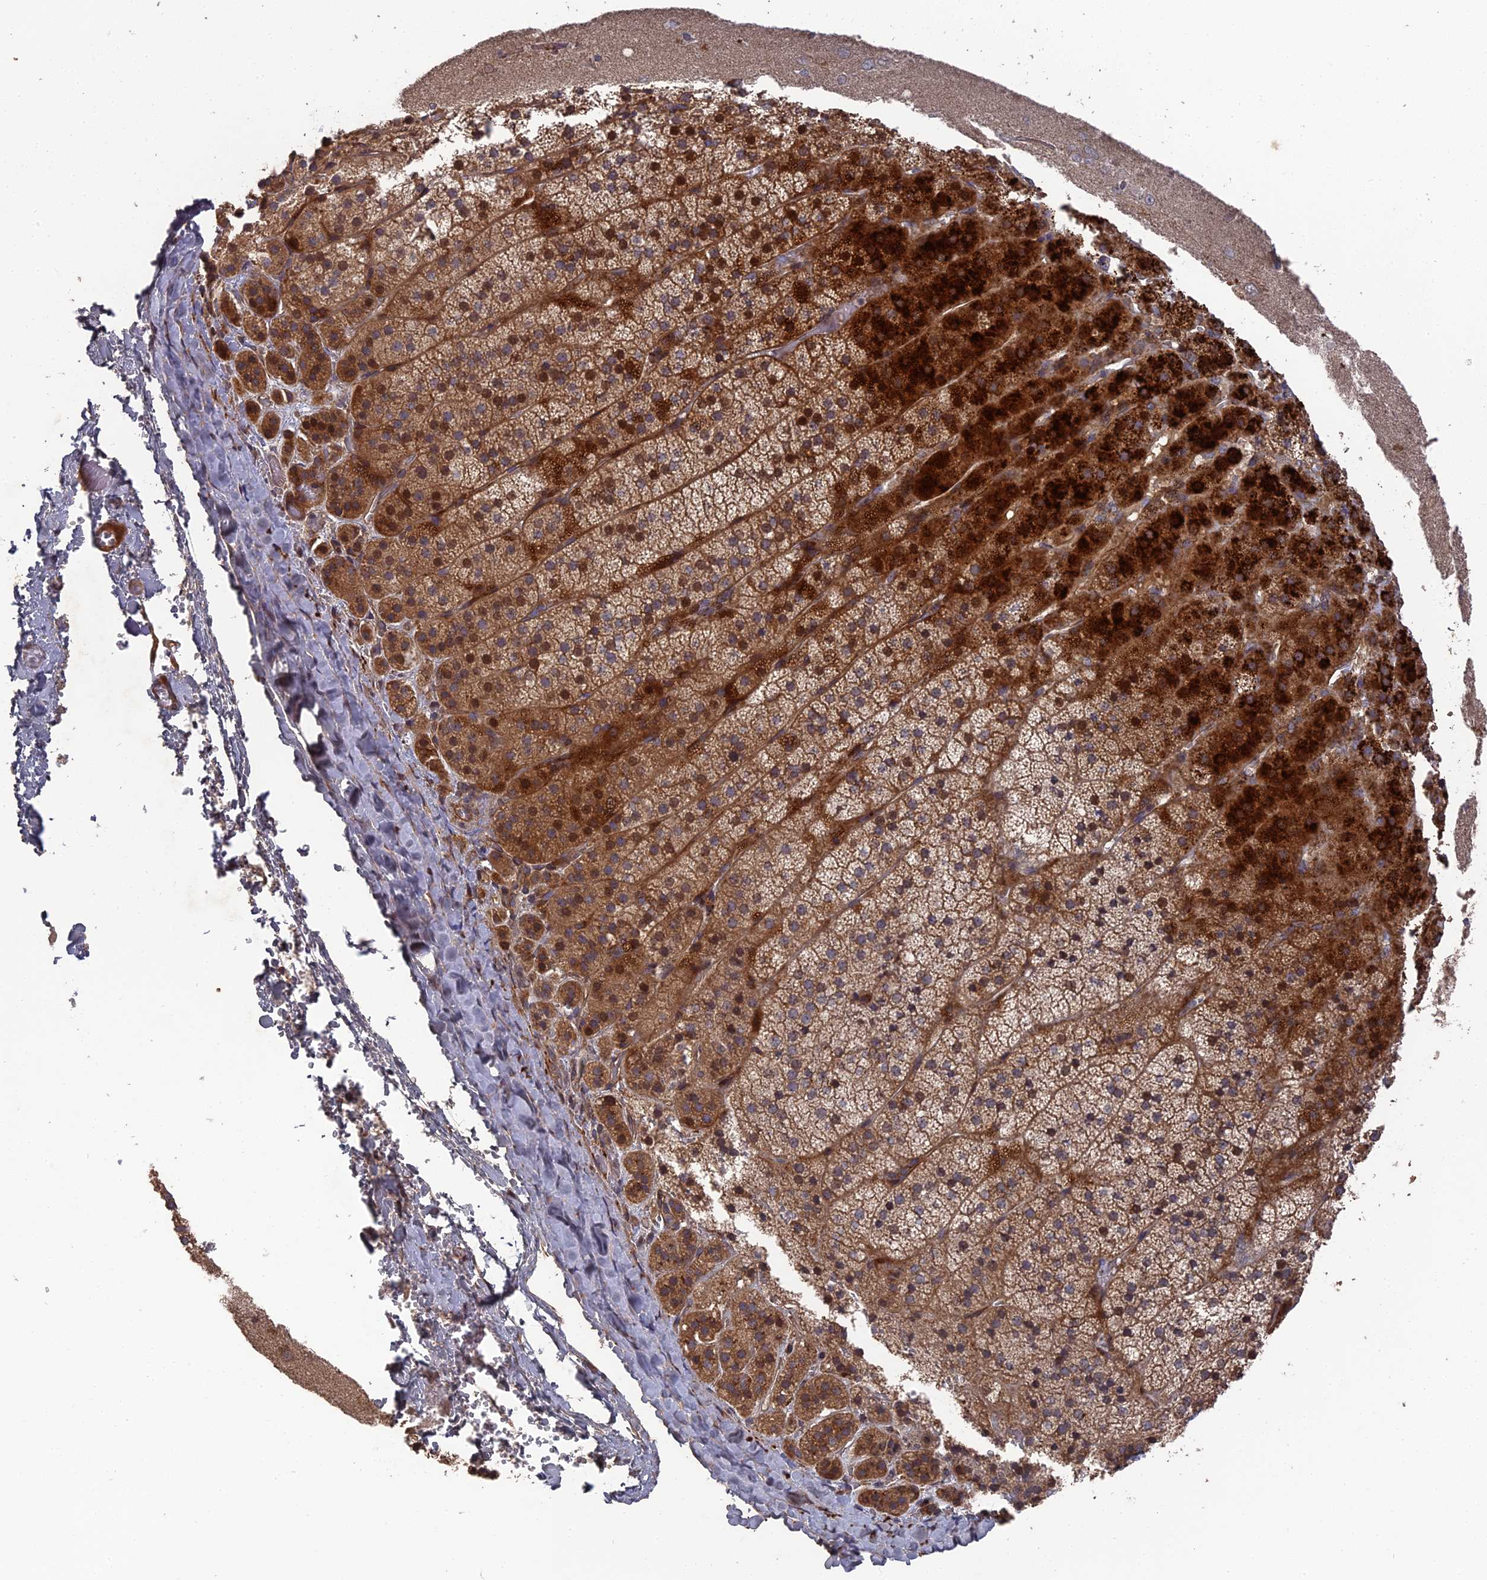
{"staining": {"intensity": "strong", "quantity": ">75%", "location": "cytoplasmic/membranous,nuclear"}, "tissue": "adrenal gland", "cell_type": "Glandular cells", "image_type": "normal", "snomed": [{"axis": "morphology", "description": "Normal tissue, NOS"}, {"axis": "topography", "description": "Adrenal gland"}], "caption": "The micrograph displays immunohistochemical staining of unremarkable adrenal gland. There is strong cytoplasmic/membranous,nuclear expression is identified in approximately >75% of glandular cells.", "gene": "DEF8", "patient": {"sex": "female", "age": 44}}